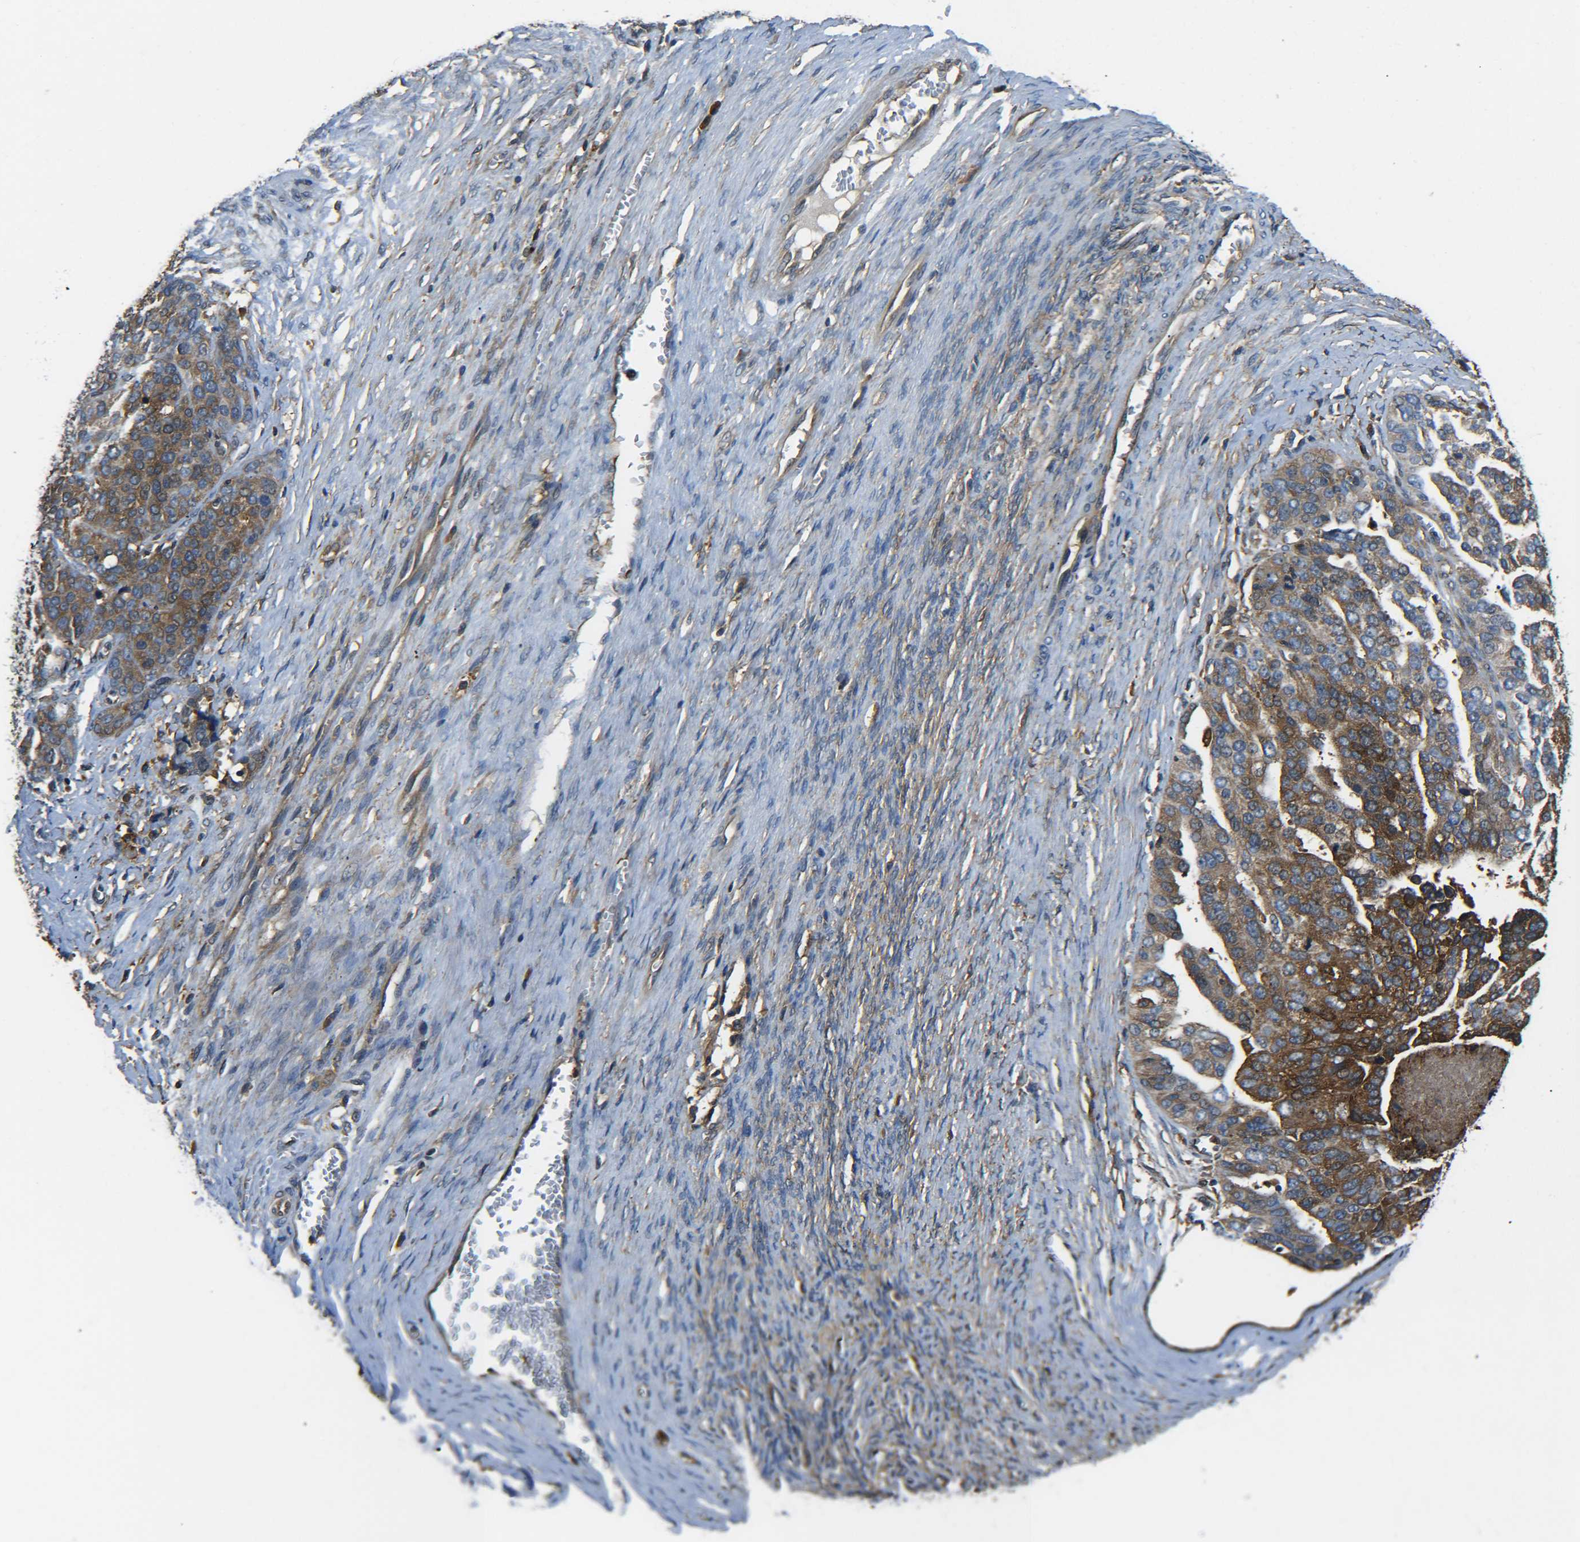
{"staining": {"intensity": "moderate", "quantity": "25%-75%", "location": "cytoplasmic/membranous"}, "tissue": "ovarian cancer", "cell_type": "Tumor cells", "image_type": "cancer", "snomed": [{"axis": "morphology", "description": "Cystadenocarcinoma, serous, NOS"}, {"axis": "topography", "description": "Ovary"}], "caption": "Ovarian cancer (serous cystadenocarcinoma) was stained to show a protein in brown. There is medium levels of moderate cytoplasmic/membranous staining in about 25%-75% of tumor cells.", "gene": "PREB", "patient": {"sex": "female", "age": 44}}